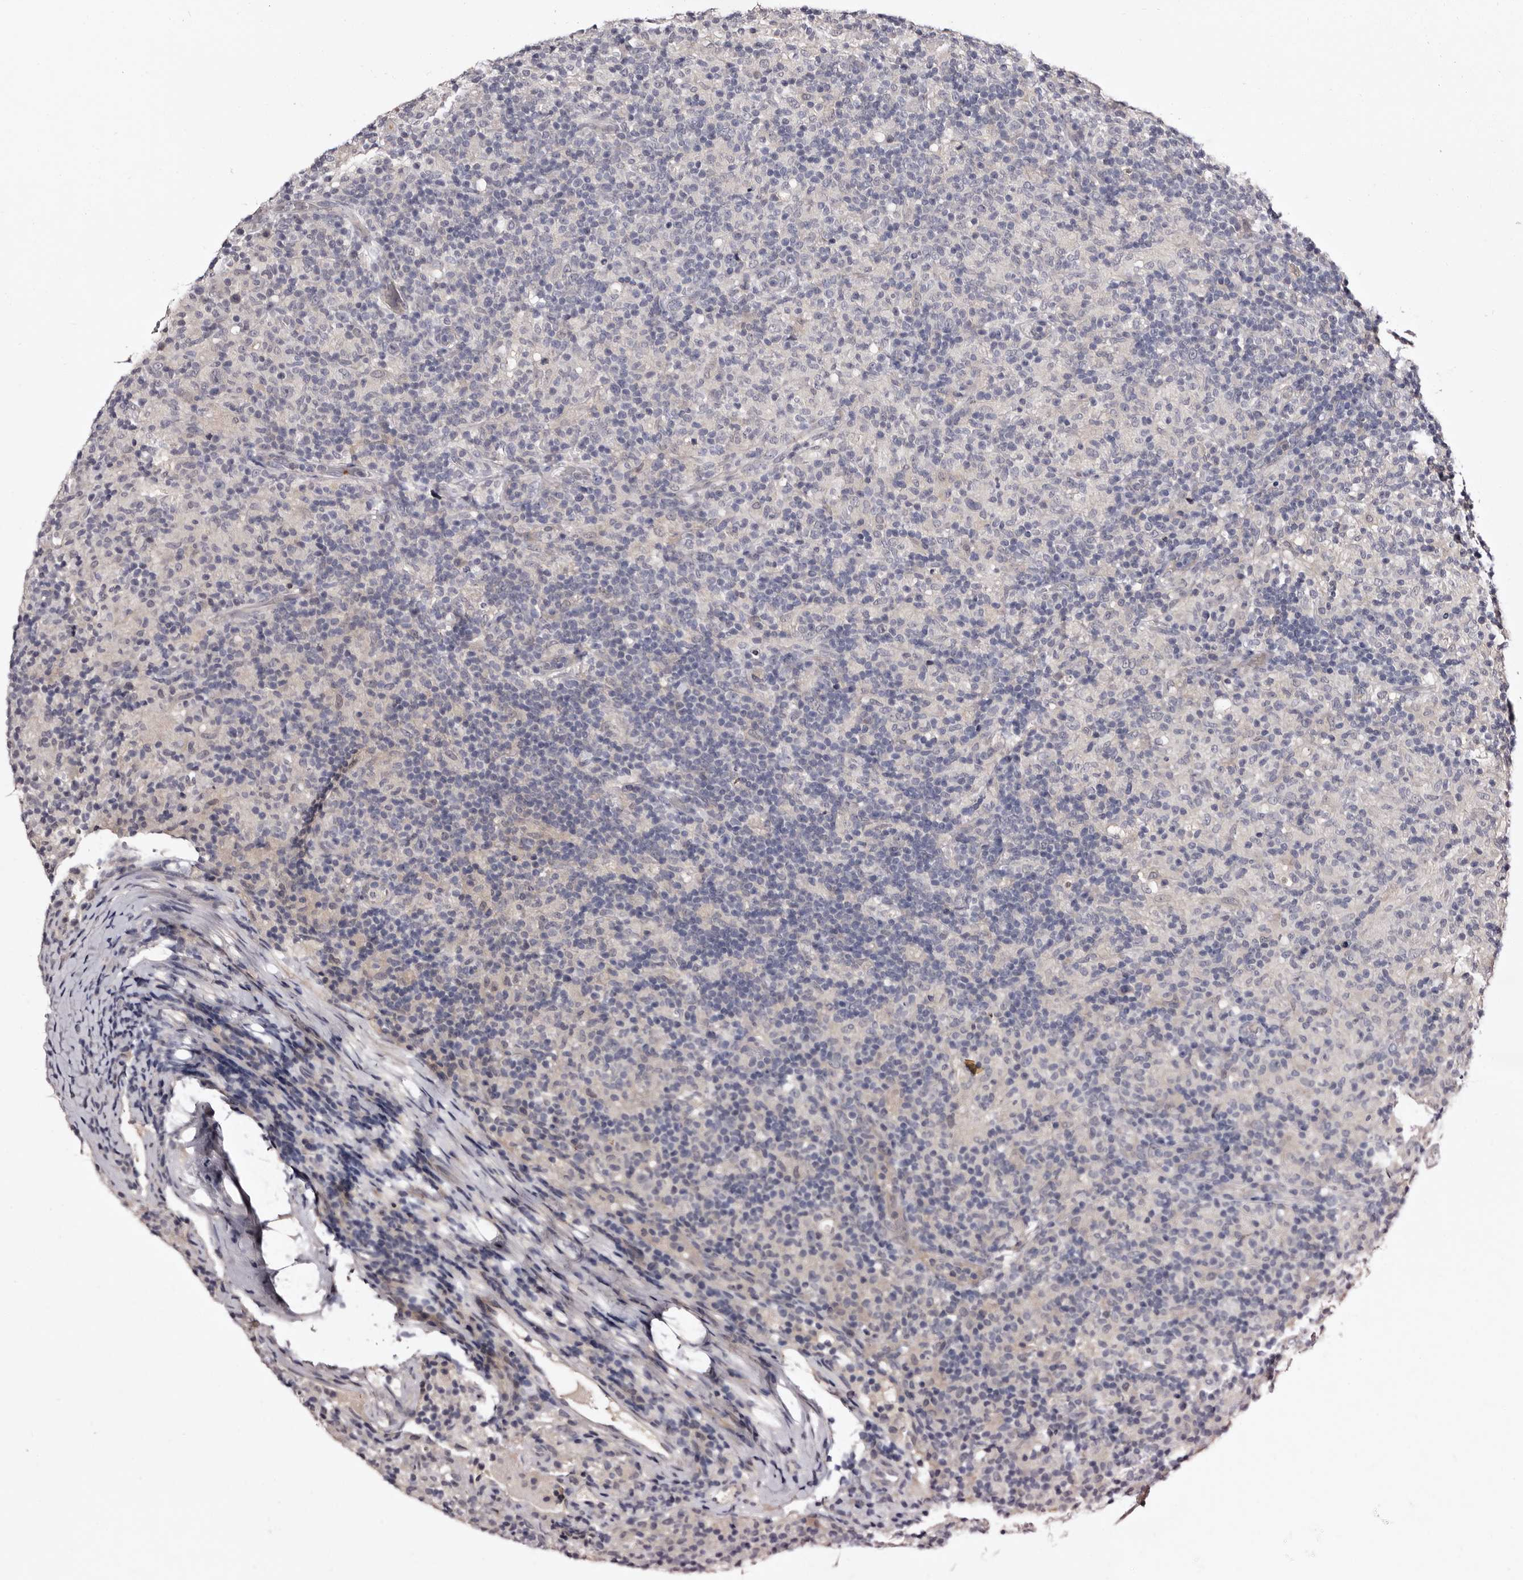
{"staining": {"intensity": "negative", "quantity": "none", "location": "none"}, "tissue": "lymphoma", "cell_type": "Tumor cells", "image_type": "cancer", "snomed": [{"axis": "morphology", "description": "Hodgkin's disease, NOS"}, {"axis": "topography", "description": "Lymph node"}], "caption": "IHC photomicrograph of neoplastic tissue: lymphoma stained with DAB displays no significant protein staining in tumor cells. (DAB immunohistochemistry (IHC) with hematoxylin counter stain).", "gene": "LANCL2", "patient": {"sex": "male", "age": 70}}